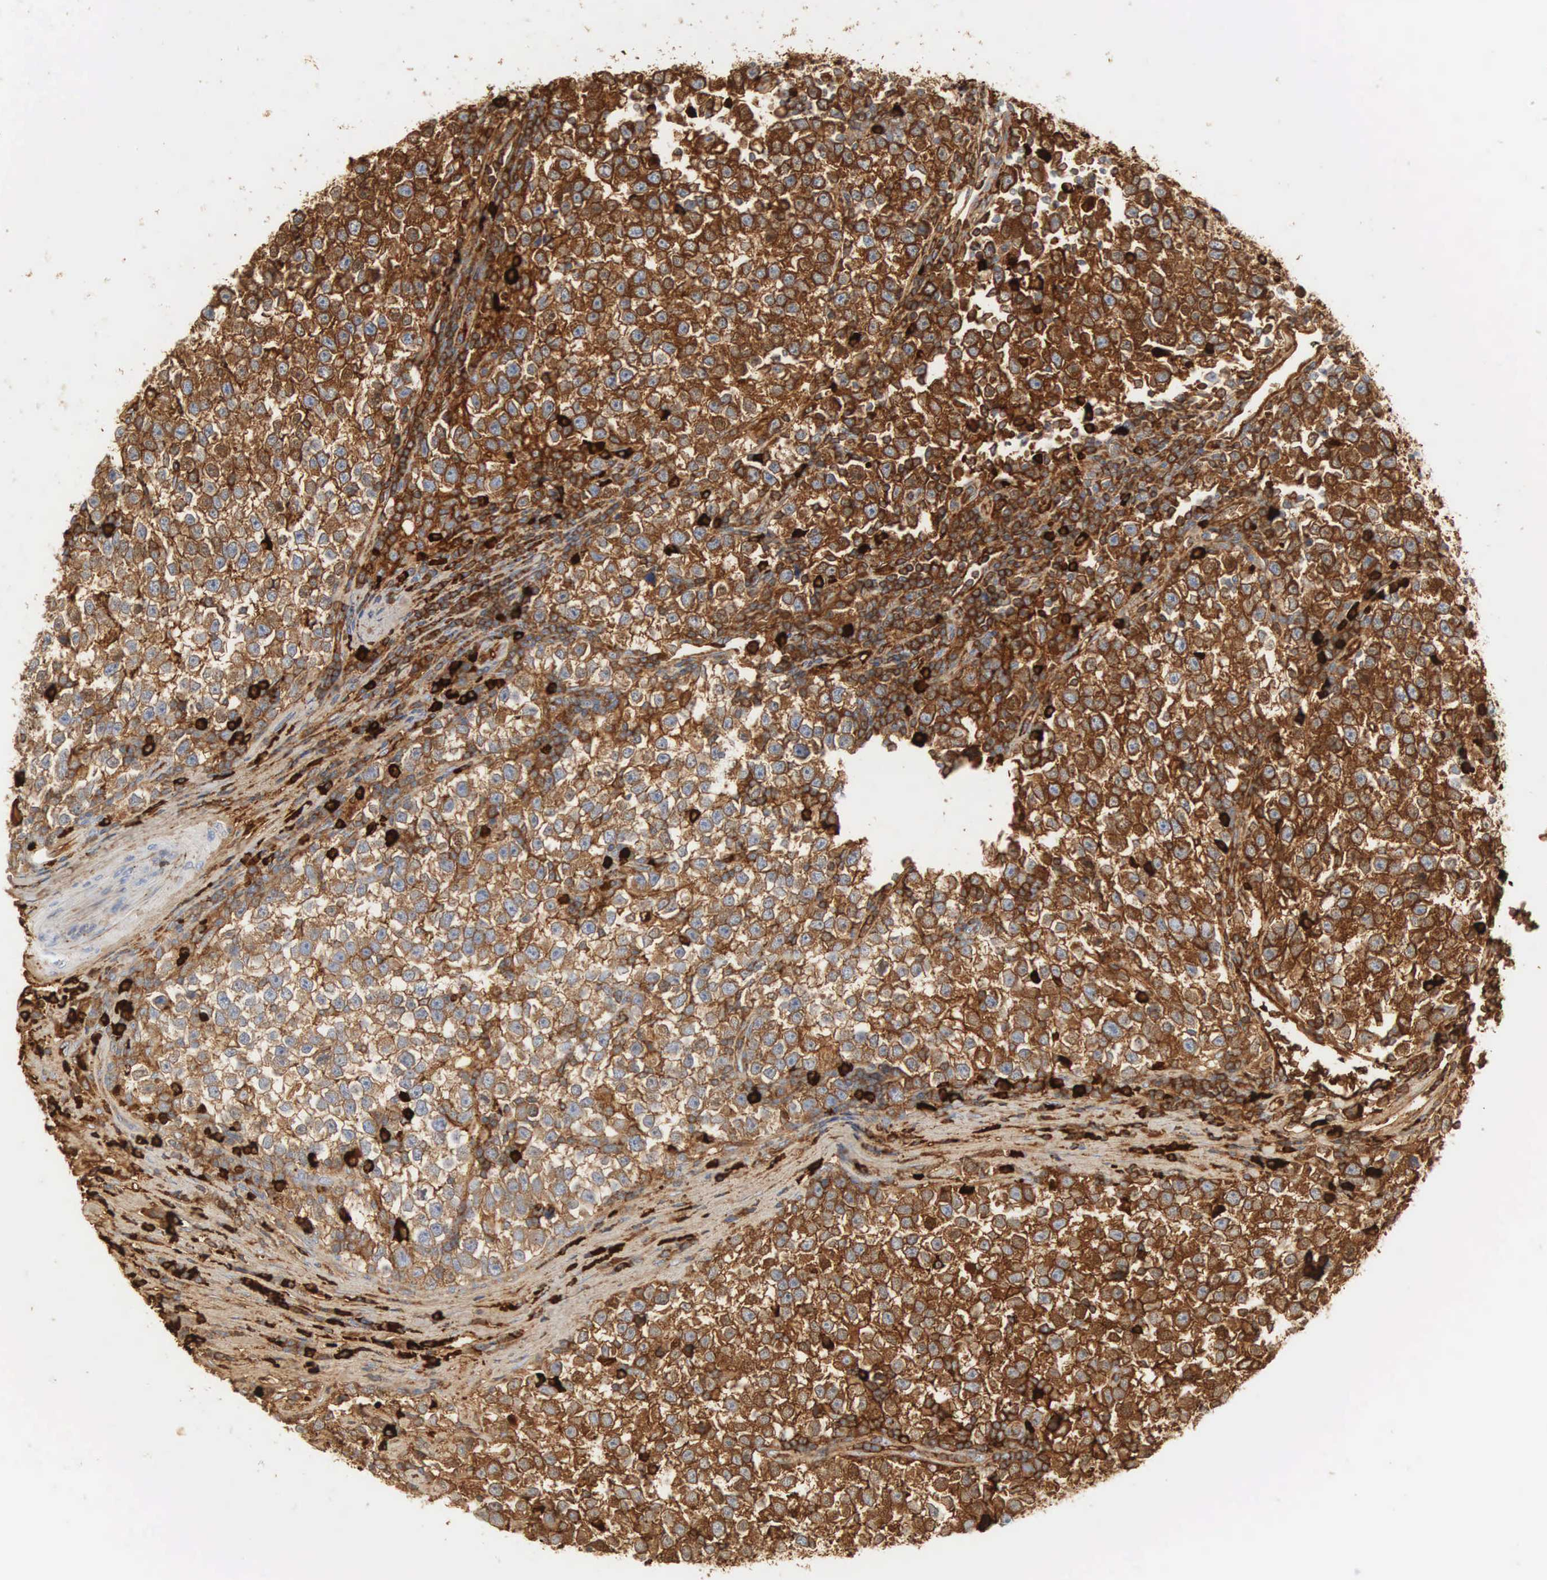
{"staining": {"intensity": "strong", "quantity": ">75%", "location": "cytoplasmic/membranous"}, "tissue": "testis cancer", "cell_type": "Tumor cells", "image_type": "cancer", "snomed": [{"axis": "morphology", "description": "Seminoma, NOS"}, {"axis": "topography", "description": "Testis"}], "caption": "This is a micrograph of IHC staining of seminoma (testis), which shows strong positivity in the cytoplasmic/membranous of tumor cells.", "gene": "IGLC3", "patient": {"sex": "male", "age": 43}}